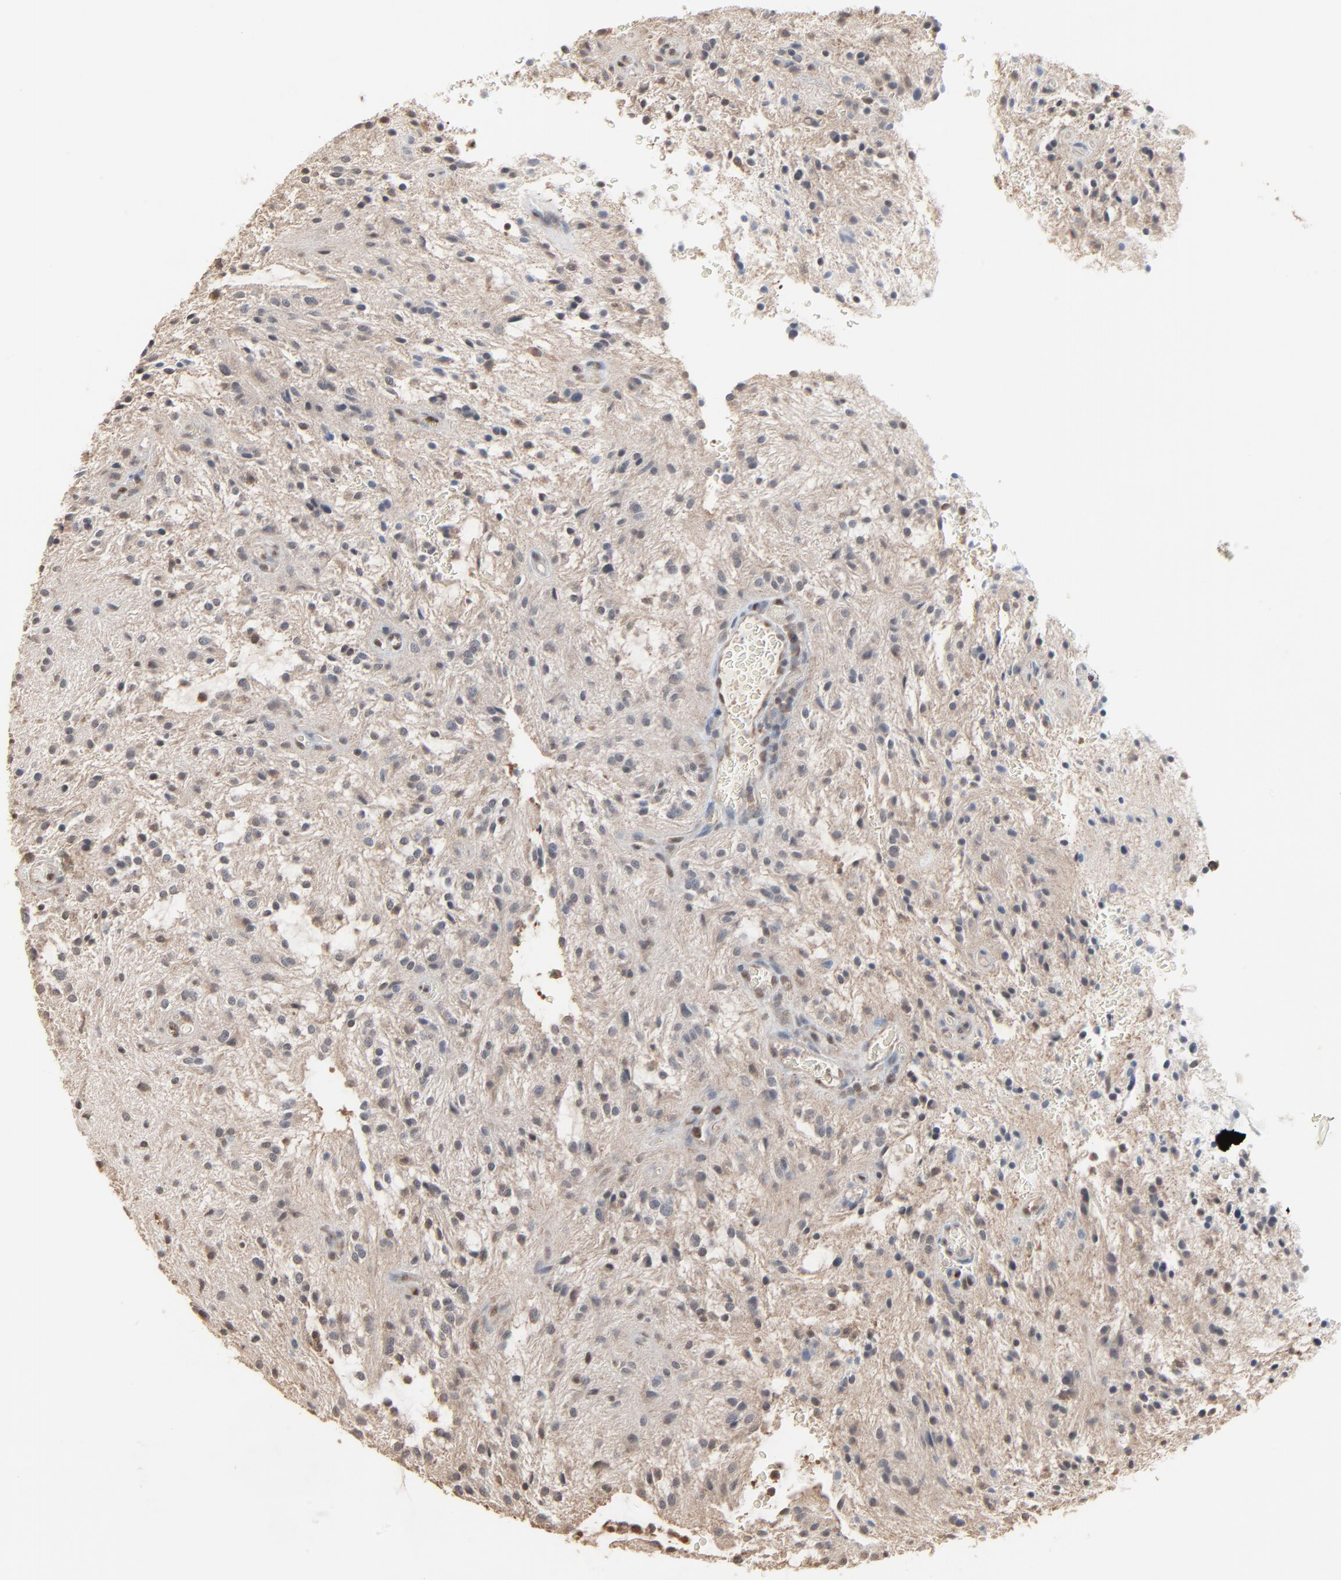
{"staining": {"intensity": "moderate", "quantity": "25%-75%", "location": "nuclear"}, "tissue": "glioma", "cell_type": "Tumor cells", "image_type": "cancer", "snomed": [{"axis": "morphology", "description": "Glioma, malignant, NOS"}, {"axis": "topography", "description": "Cerebellum"}], "caption": "Human malignant glioma stained with a brown dye exhibits moderate nuclear positive staining in about 25%-75% of tumor cells.", "gene": "CCT5", "patient": {"sex": "female", "age": 10}}